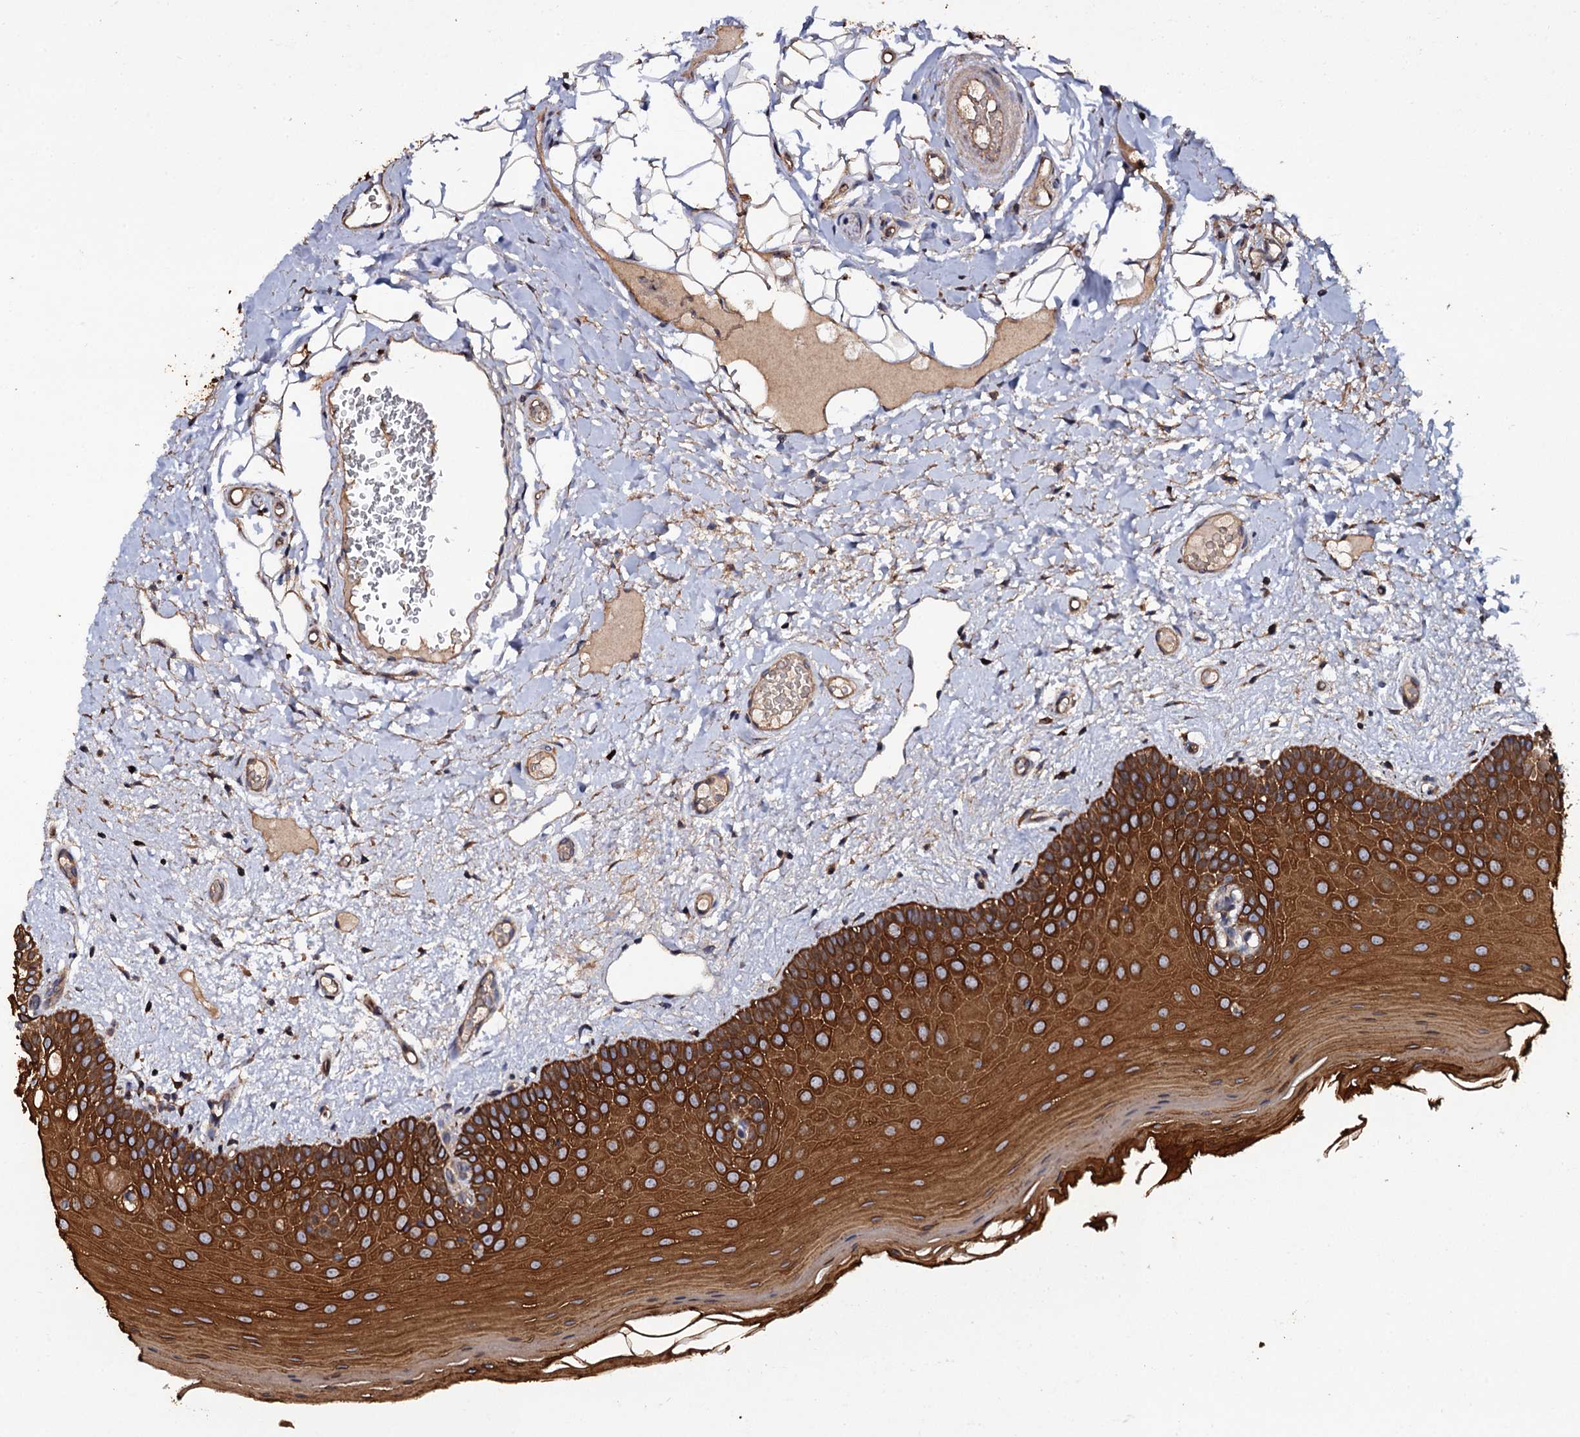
{"staining": {"intensity": "strong", "quantity": ">75%", "location": "cytoplasmic/membranous"}, "tissue": "oral mucosa", "cell_type": "Squamous epithelial cells", "image_type": "normal", "snomed": [{"axis": "morphology", "description": "Normal tissue, NOS"}, {"axis": "topography", "description": "Oral tissue"}, {"axis": "topography", "description": "Tounge, NOS"}], "caption": "Immunohistochemical staining of unremarkable oral mucosa shows >75% levels of strong cytoplasmic/membranous protein staining in about >75% of squamous epithelial cells.", "gene": "TTC23", "patient": {"sex": "male", "age": 47}}